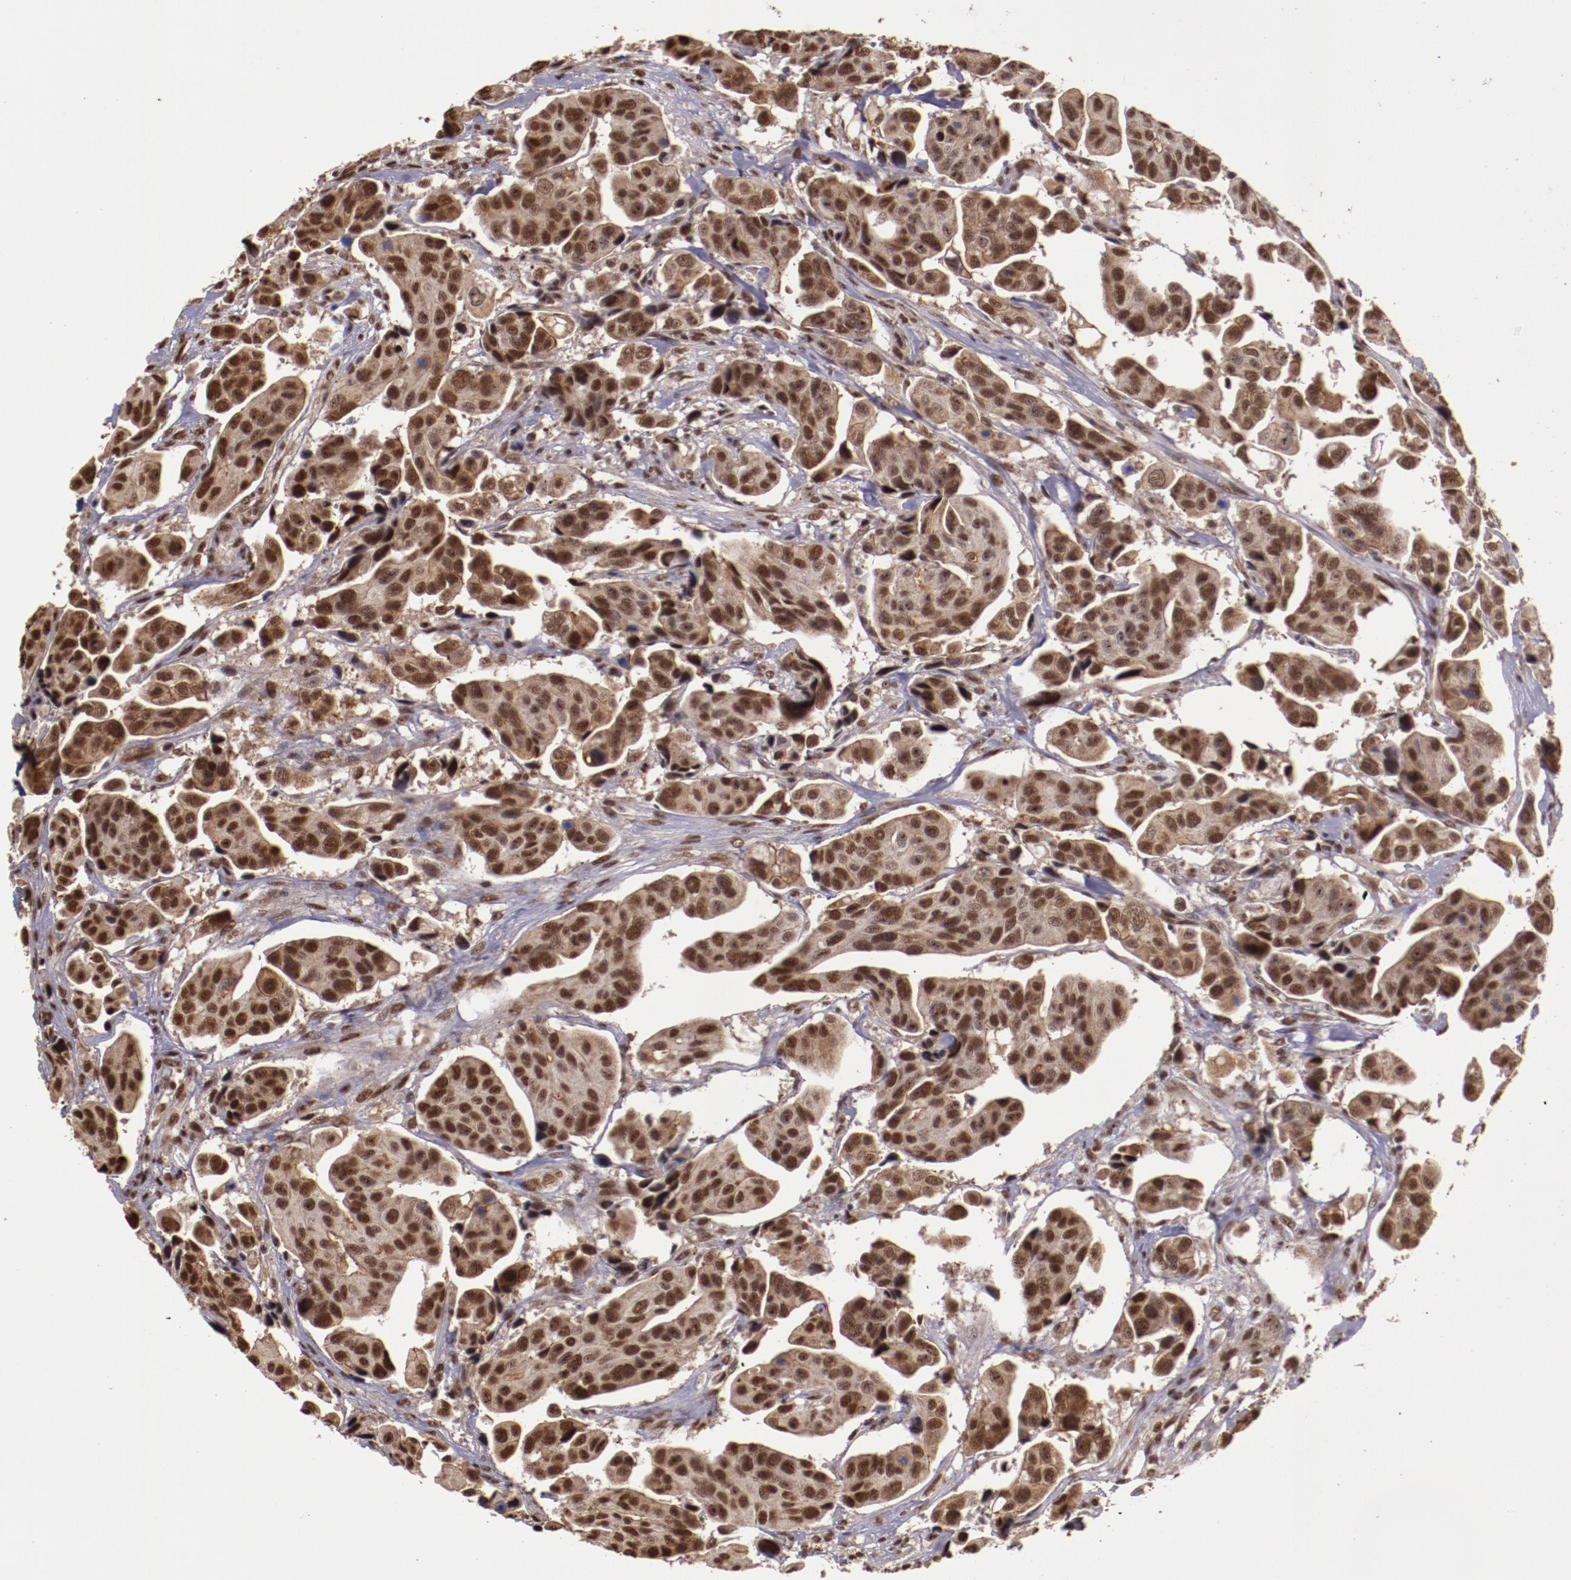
{"staining": {"intensity": "strong", "quantity": ">75%", "location": "cytoplasmic/membranous,nuclear"}, "tissue": "urothelial cancer", "cell_type": "Tumor cells", "image_type": "cancer", "snomed": [{"axis": "morphology", "description": "Adenocarcinoma, NOS"}, {"axis": "topography", "description": "Urinary bladder"}], "caption": "Immunohistochemical staining of human adenocarcinoma demonstrates high levels of strong cytoplasmic/membranous and nuclear protein expression in about >75% of tumor cells. The protein of interest is stained brown, and the nuclei are stained in blue (DAB (3,3'-diaminobenzidine) IHC with brightfield microscopy, high magnification).", "gene": "CECR2", "patient": {"sex": "male", "age": 61}}